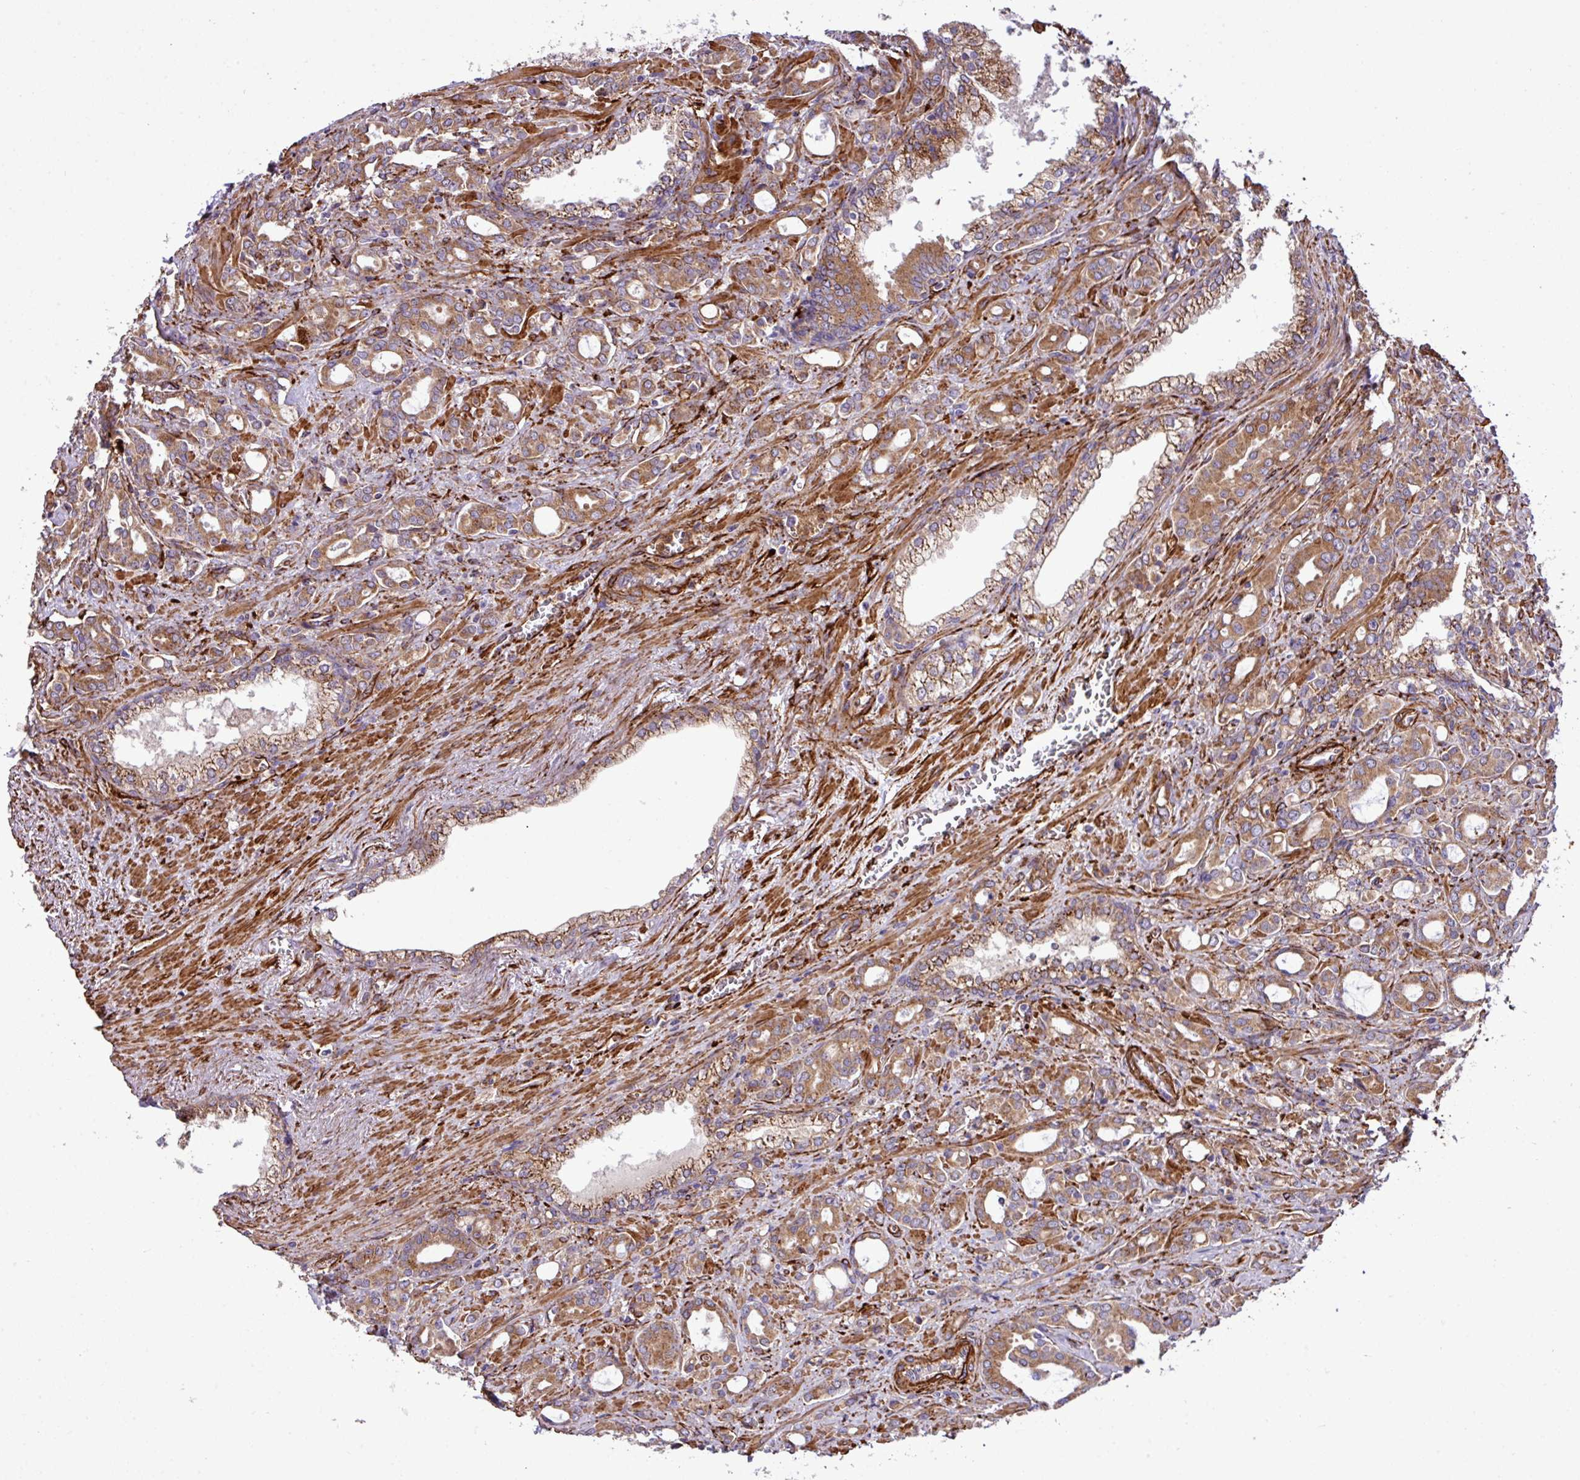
{"staining": {"intensity": "moderate", "quantity": ">75%", "location": "cytoplasmic/membranous"}, "tissue": "prostate cancer", "cell_type": "Tumor cells", "image_type": "cancer", "snomed": [{"axis": "morphology", "description": "Adenocarcinoma, High grade"}, {"axis": "topography", "description": "Prostate"}], "caption": "IHC image of prostate adenocarcinoma (high-grade) stained for a protein (brown), which exhibits medium levels of moderate cytoplasmic/membranous positivity in approximately >75% of tumor cells.", "gene": "FAM47E", "patient": {"sex": "male", "age": 72}}